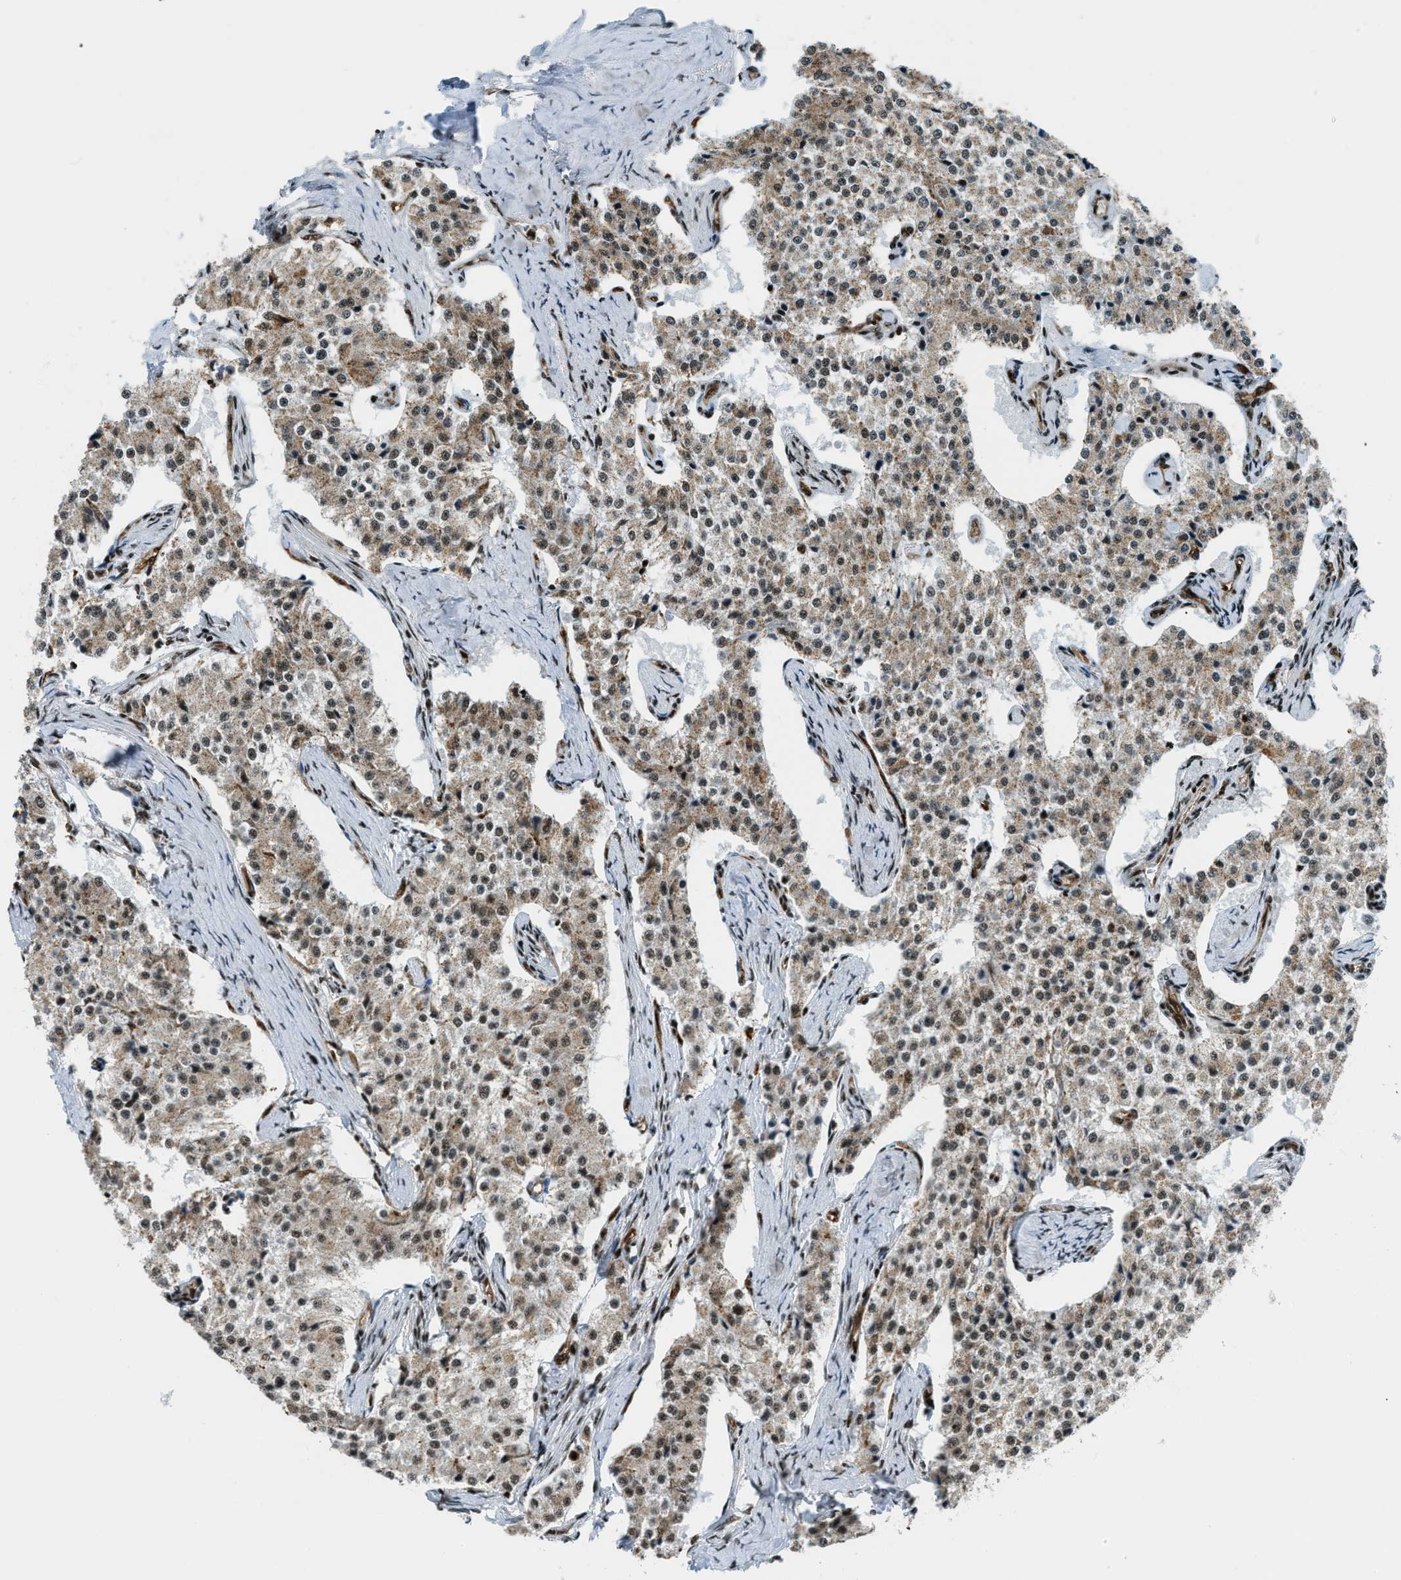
{"staining": {"intensity": "moderate", "quantity": ">75%", "location": "cytoplasmic/membranous"}, "tissue": "carcinoid", "cell_type": "Tumor cells", "image_type": "cancer", "snomed": [{"axis": "morphology", "description": "Carcinoid, malignant, NOS"}, {"axis": "topography", "description": "Colon"}], "caption": "Immunohistochemistry micrograph of neoplastic tissue: carcinoid stained using immunohistochemistry (IHC) displays medium levels of moderate protein expression localized specifically in the cytoplasmic/membranous of tumor cells, appearing as a cytoplasmic/membranous brown color.", "gene": "GABPB1", "patient": {"sex": "female", "age": 52}}